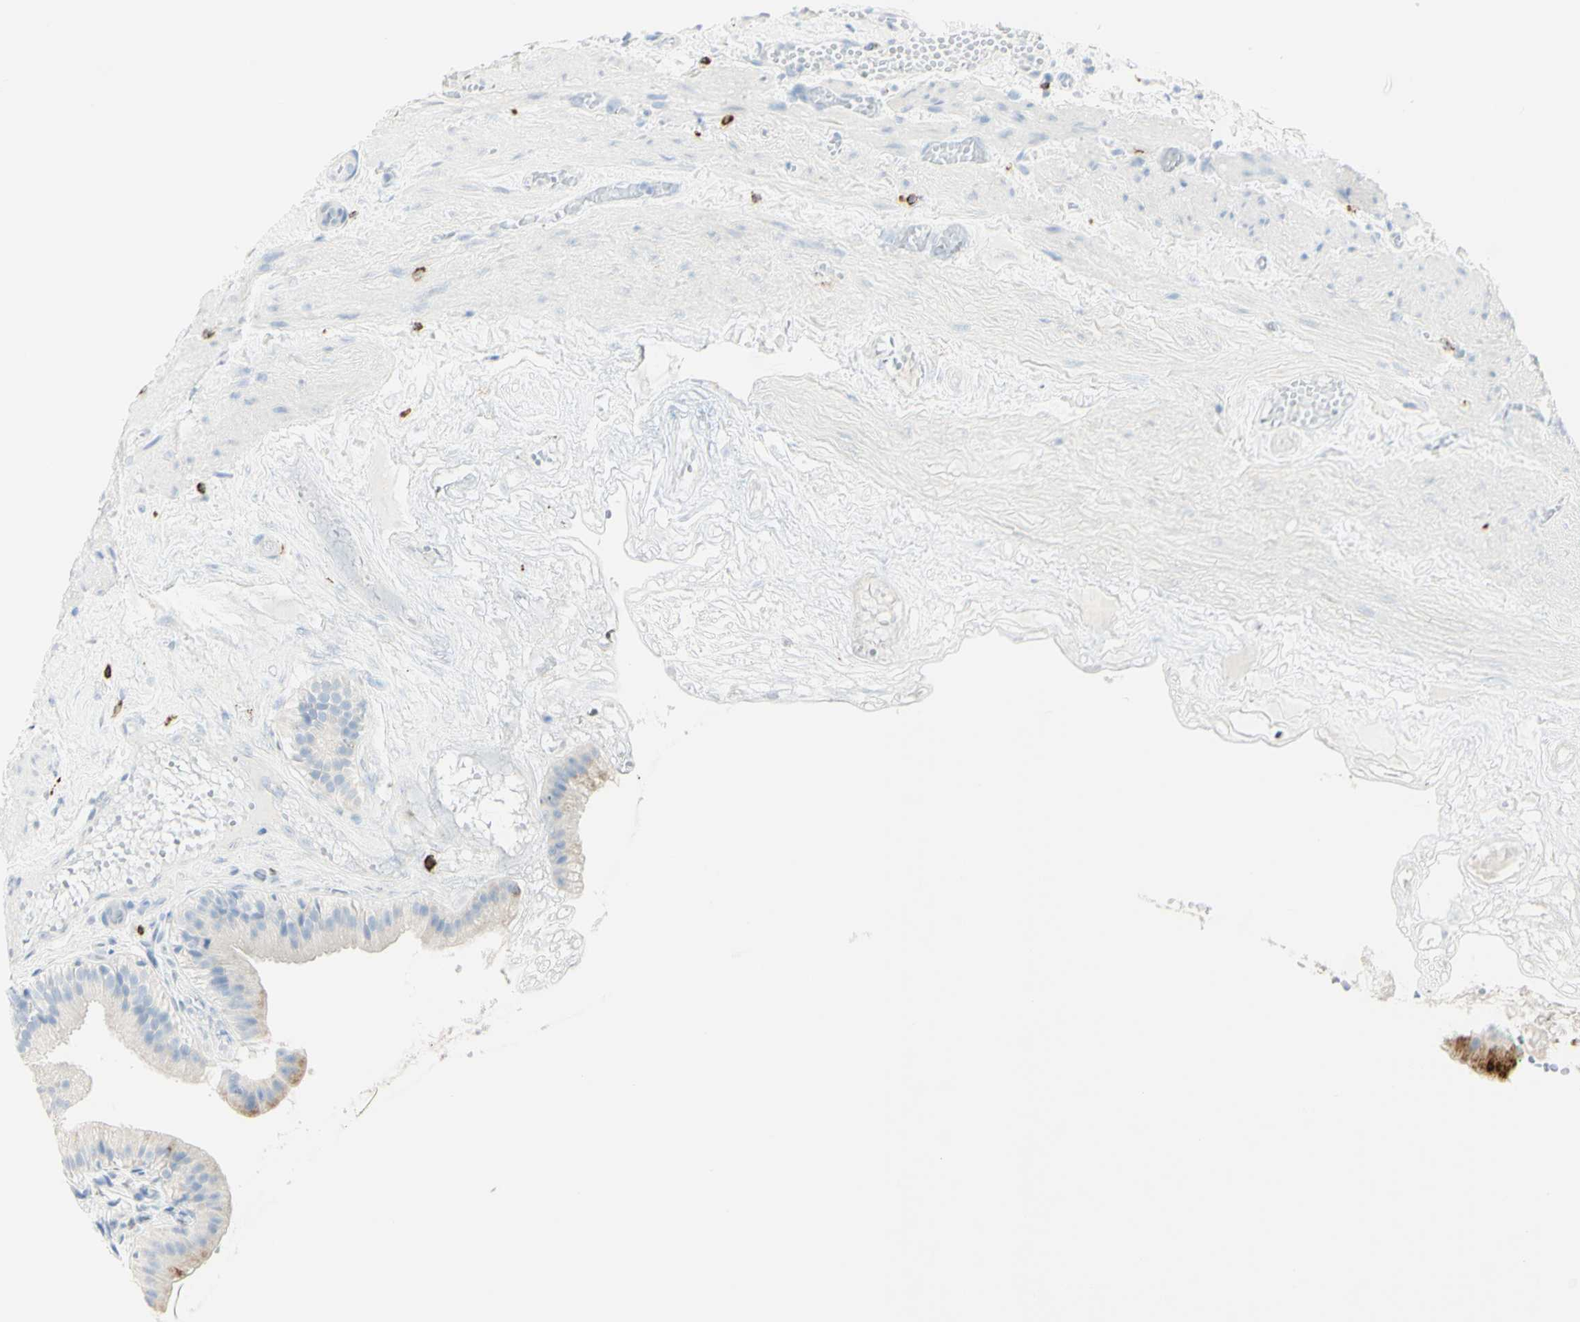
{"staining": {"intensity": "weak", "quantity": "25%-75%", "location": "cytoplasmic/membranous"}, "tissue": "gallbladder", "cell_type": "Glandular cells", "image_type": "normal", "snomed": [{"axis": "morphology", "description": "Normal tissue, NOS"}, {"axis": "topography", "description": "Gallbladder"}], "caption": "A brown stain labels weak cytoplasmic/membranous staining of a protein in glandular cells of unremarkable gallbladder. (Stains: DAB (3,3'-diaminobenzidine) in brown, nuclei in blue, Microscopy: brightfield microscopy at high magnification).", "gene": "LETM1", "patient": {"sex": "female", "age": 26}}